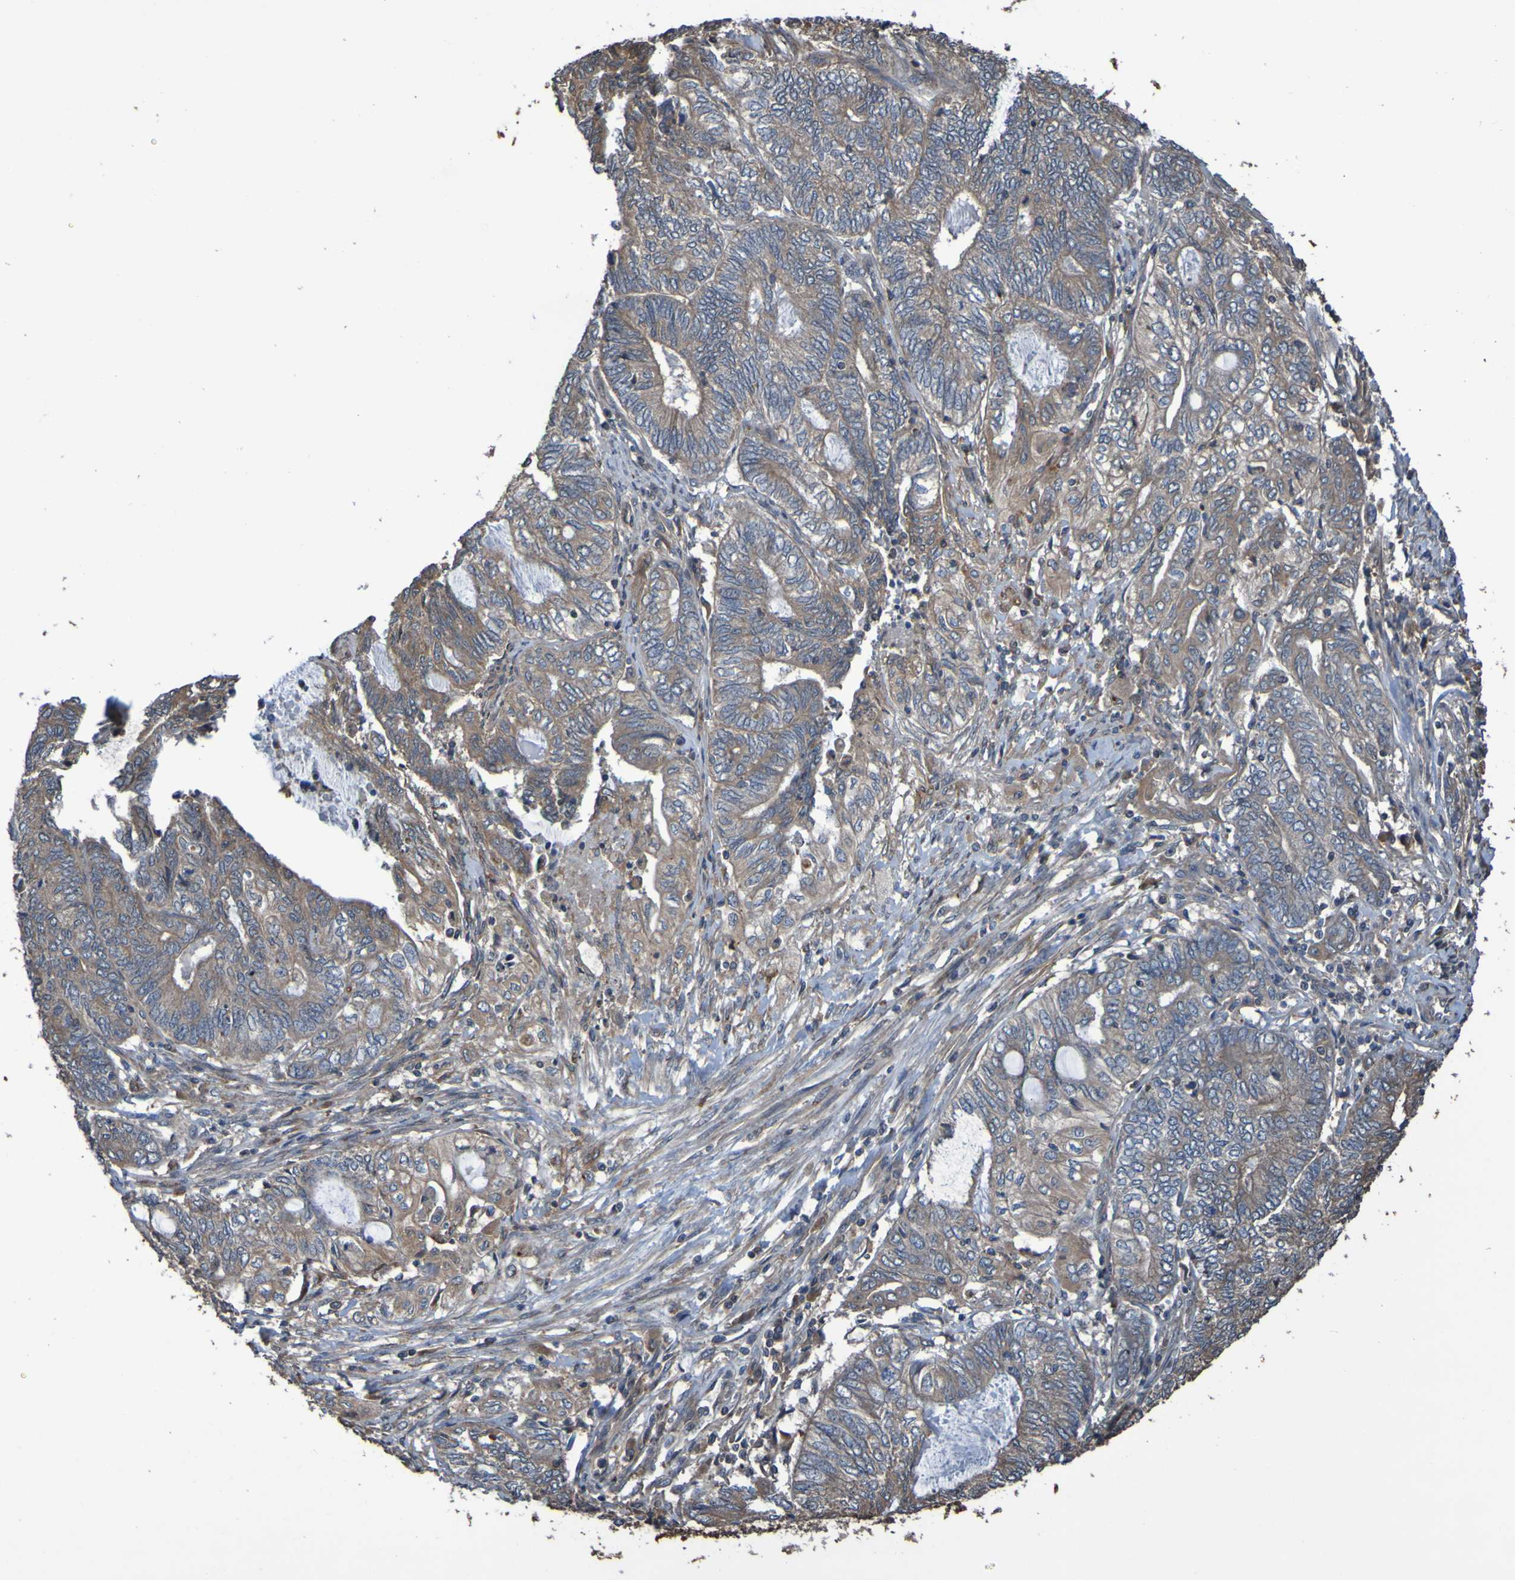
{"staining": {"intensity": "weak", "quantity": ">75%", "location": "cytoplasmic/membranous"}, "tissue": "endometrial cancer", "cell_type": "Tumor cells", "image_type": "cancer", "snomed": [{"axis": "morphology", "description": "Adenocarcinoma, NOS"}, {"axis": "topography", "description": "Uterus"}, {"axis": "topography", "description": "Endometrium"}], "caption": "Endometrial adenocarcinoma was stained to show a protein in brown. There is low levels of weak cytoplasmic/membranous staining in about >75% of tumor cells.", "gene": "UCN", "patient": {"sex": "female", "age": 70}}